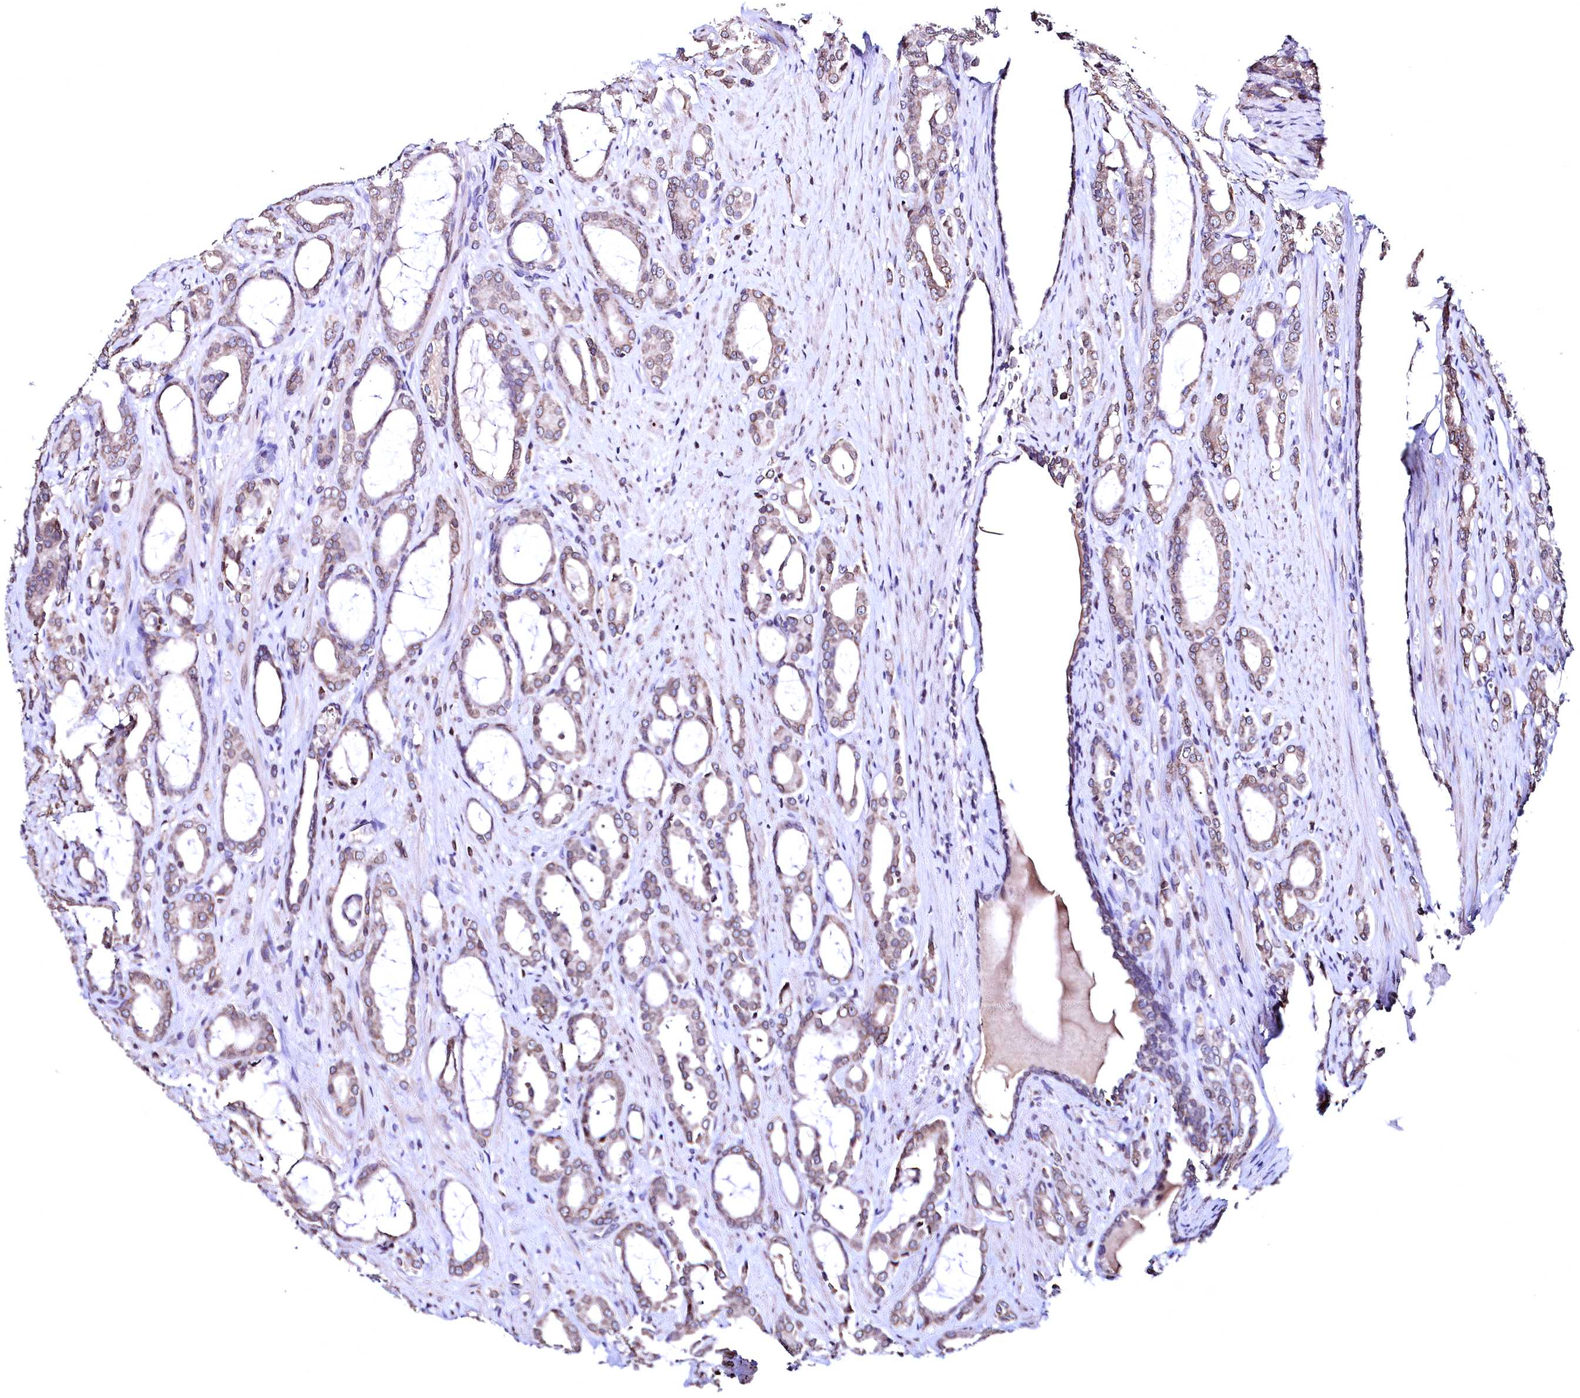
{"staining": {"intensity": "weak", "quantity": "25%-75%", "location": "cytoplasmic/membranous"}, "tissue": "prostate cancer", "cell_type": "Tumor cells", "image_type": "cancer", "snomed": [{"axis": "morphology", "description": "Adenocarcinoma, High grade"}, {"axis": "topography", "description": "Prostate"}], "caption": "Human prostate high-grade adenocarcinoma stained with a brown dye exhibits weak cytoplasmic/membranous positive expression in about 25%-75% of tumor cells.", "gene": "HAND1", "patient": {"sex": "male", "age": 72}}